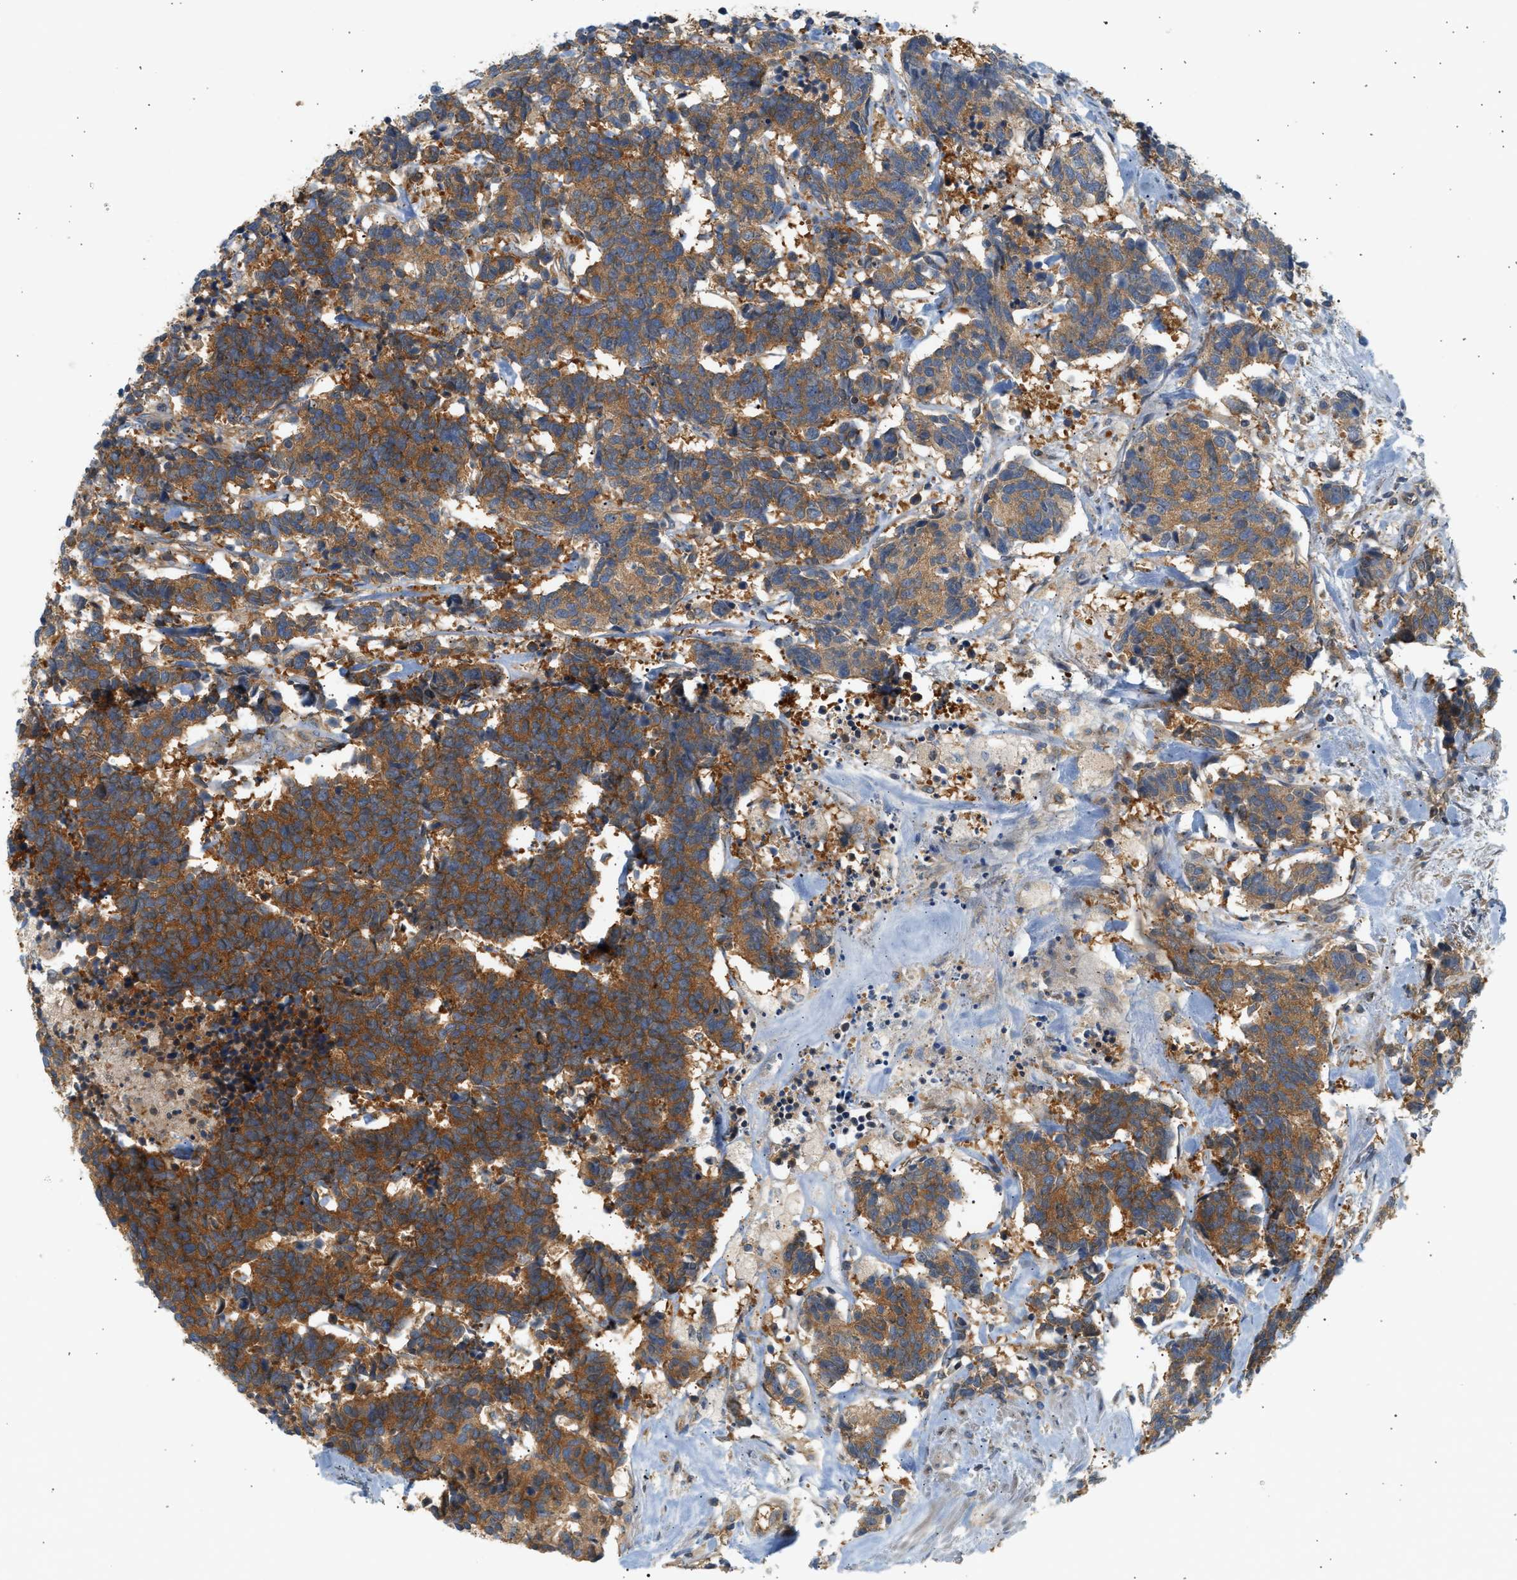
{"staining": {"intensity": "strong", "quantity": ">75%", "location": "cytoplasmic/membranous"}, "tissue": "carcinoid", "cell_type": "Tumor cells", "image_type": "cancer", "snomed": [{"axis": "morphology", "description": "Carcinoma, NOS"}, {"axis": "morphology", "description": "Carcinoid, malignant, NOS"}, {"axis": "topography", "description": "Urinary bladder"}], "caption": "The histopathology image displays staining of carcinoid, revealing strong cytoplasmic/membranous protein staining (brown color) within tumor cells.", "gene": "PAFAH1B1", "patient": {"sex": "male", "age": 57}}